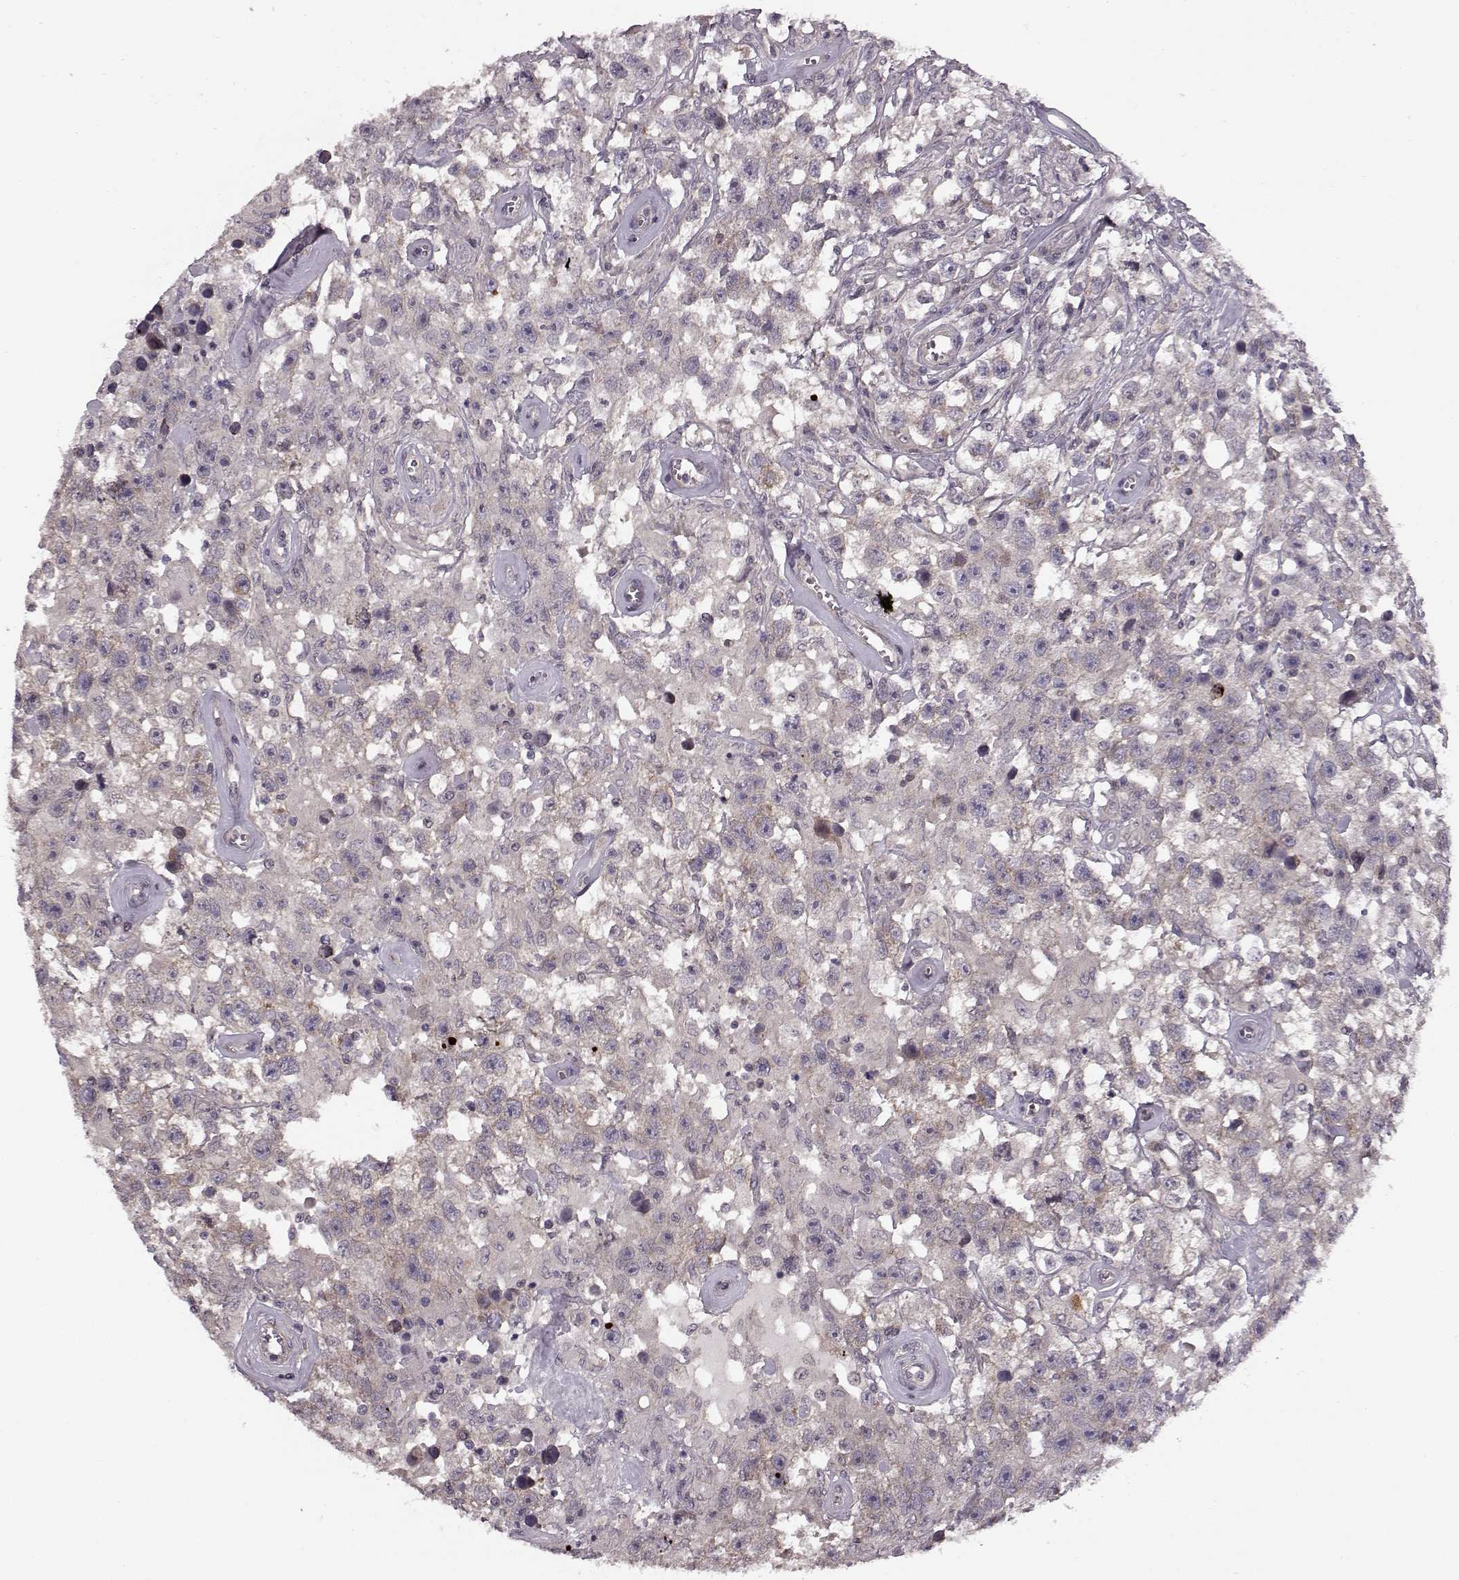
{"staining": {"intensity": "weak", "quantity": "<25%", "location": "cytoplasmic/membranous"}, "tissue": "testis cancer", "cell_type": "Tumor cells", "image_type": "cancer", "snomed": [{"axis": "morphology", "description": "Seminoma, NOS"}, {"axis": "topography", "description": "Testis"}], "caption": "Tumor cells are negative for protein expression in human seminoma (testis). (DAB immunohistochemistry visualized using brightfield microscopy, high magnification).", "gene": "SLAIN2", "patient": {"sex": "male", "age": 43}}